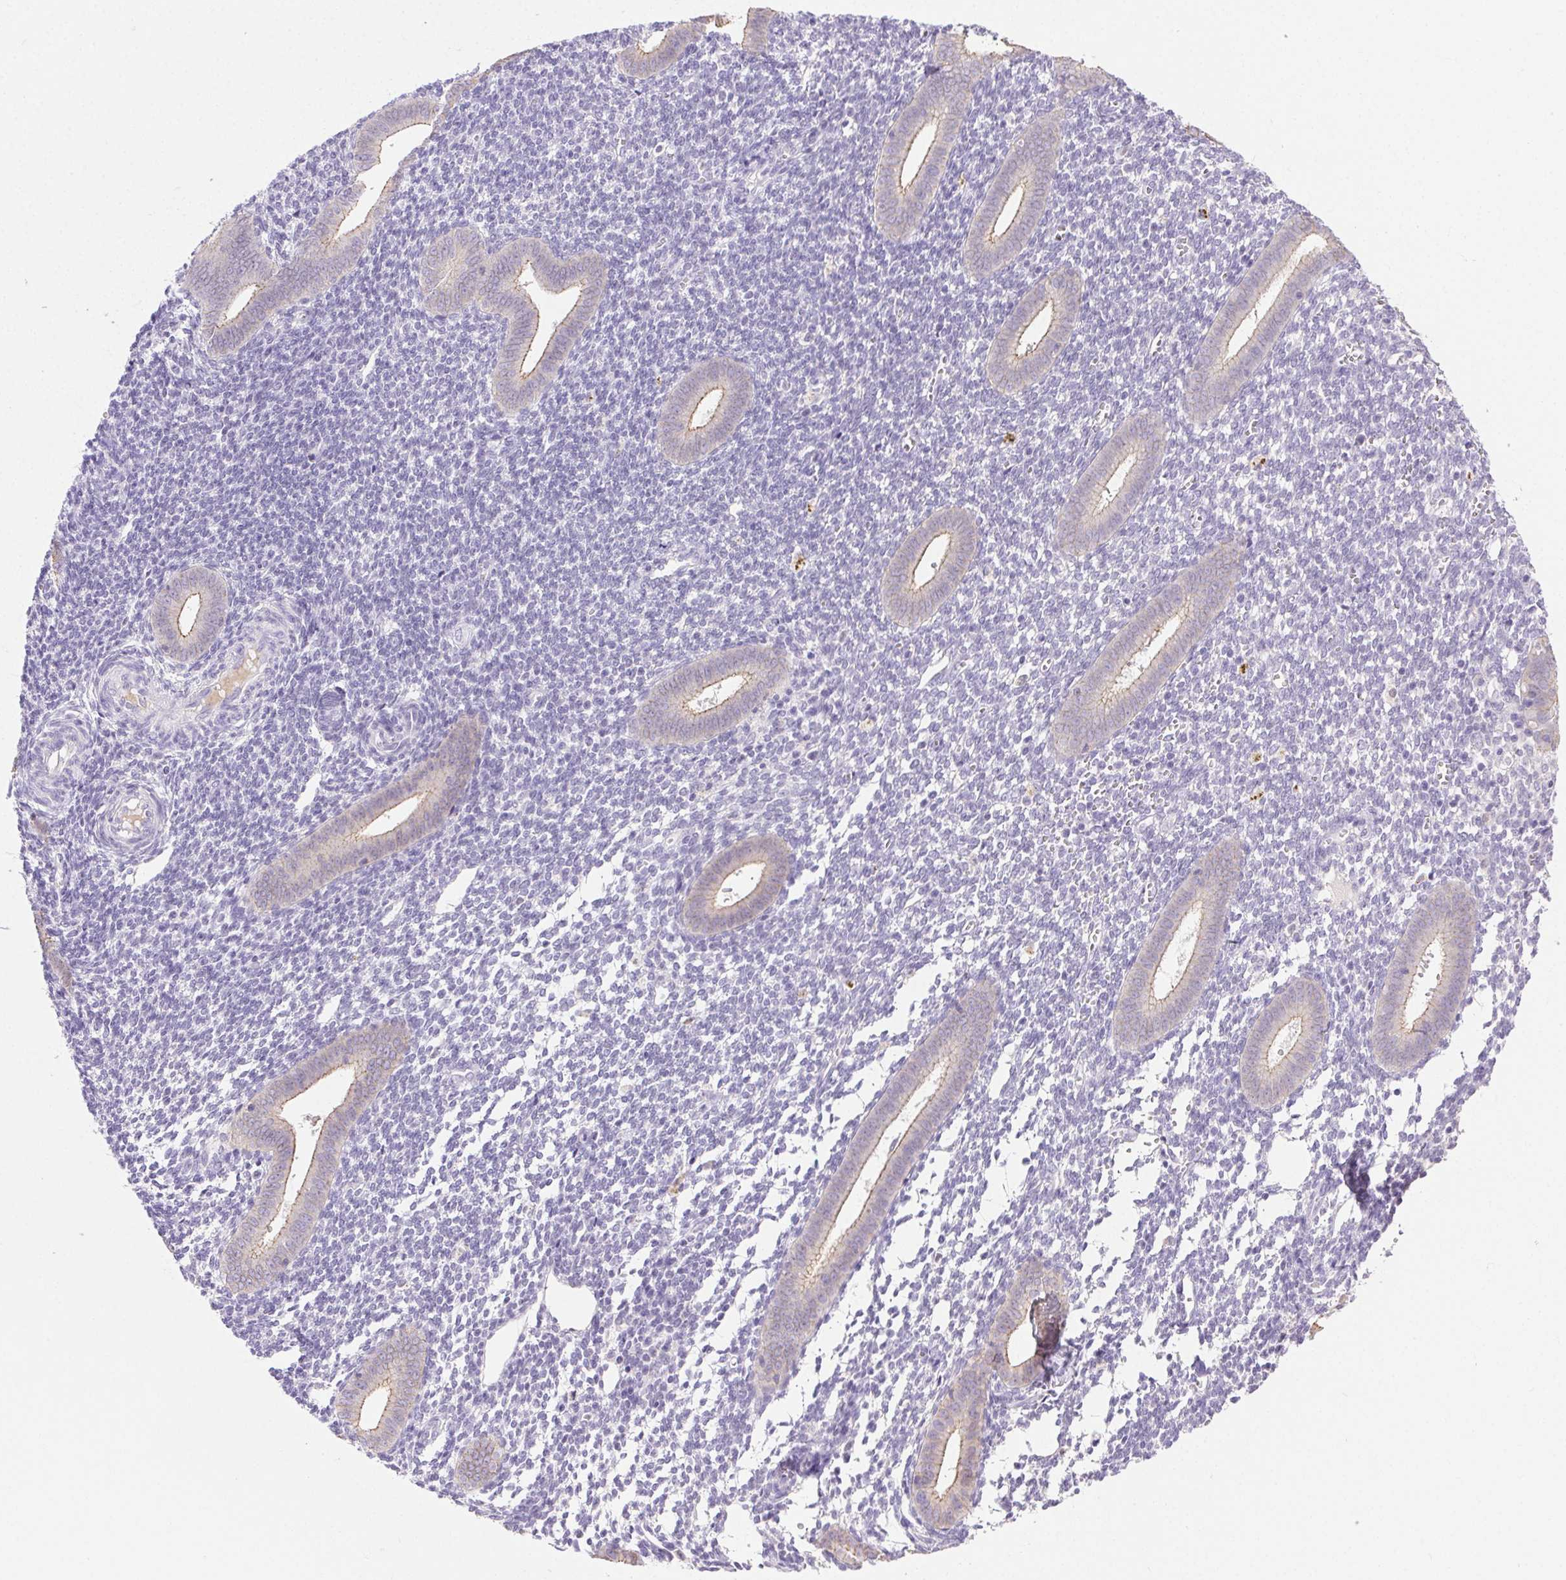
{"staining": {"intensity": "negative", "quantity": "none", "location": "none"}, "tissue": "endometrium", "cell_type": "Cells in endometrial stroma", "image_type": "normal", "snomed": [{"axis": "morphology", "description": "Normal tissue, NOS"}, {"axis": "topography", "description": "Endometrium"}], "caption": "An image of human endometrium is negative for staining in cells in endometrial stroma. (DAB (3,3'-diaminobenzidine) IHC visualized using brightfield microscopy, high magnification).", "gene": "CLDN10", "patient": {"sex": "female", "age": 25}}